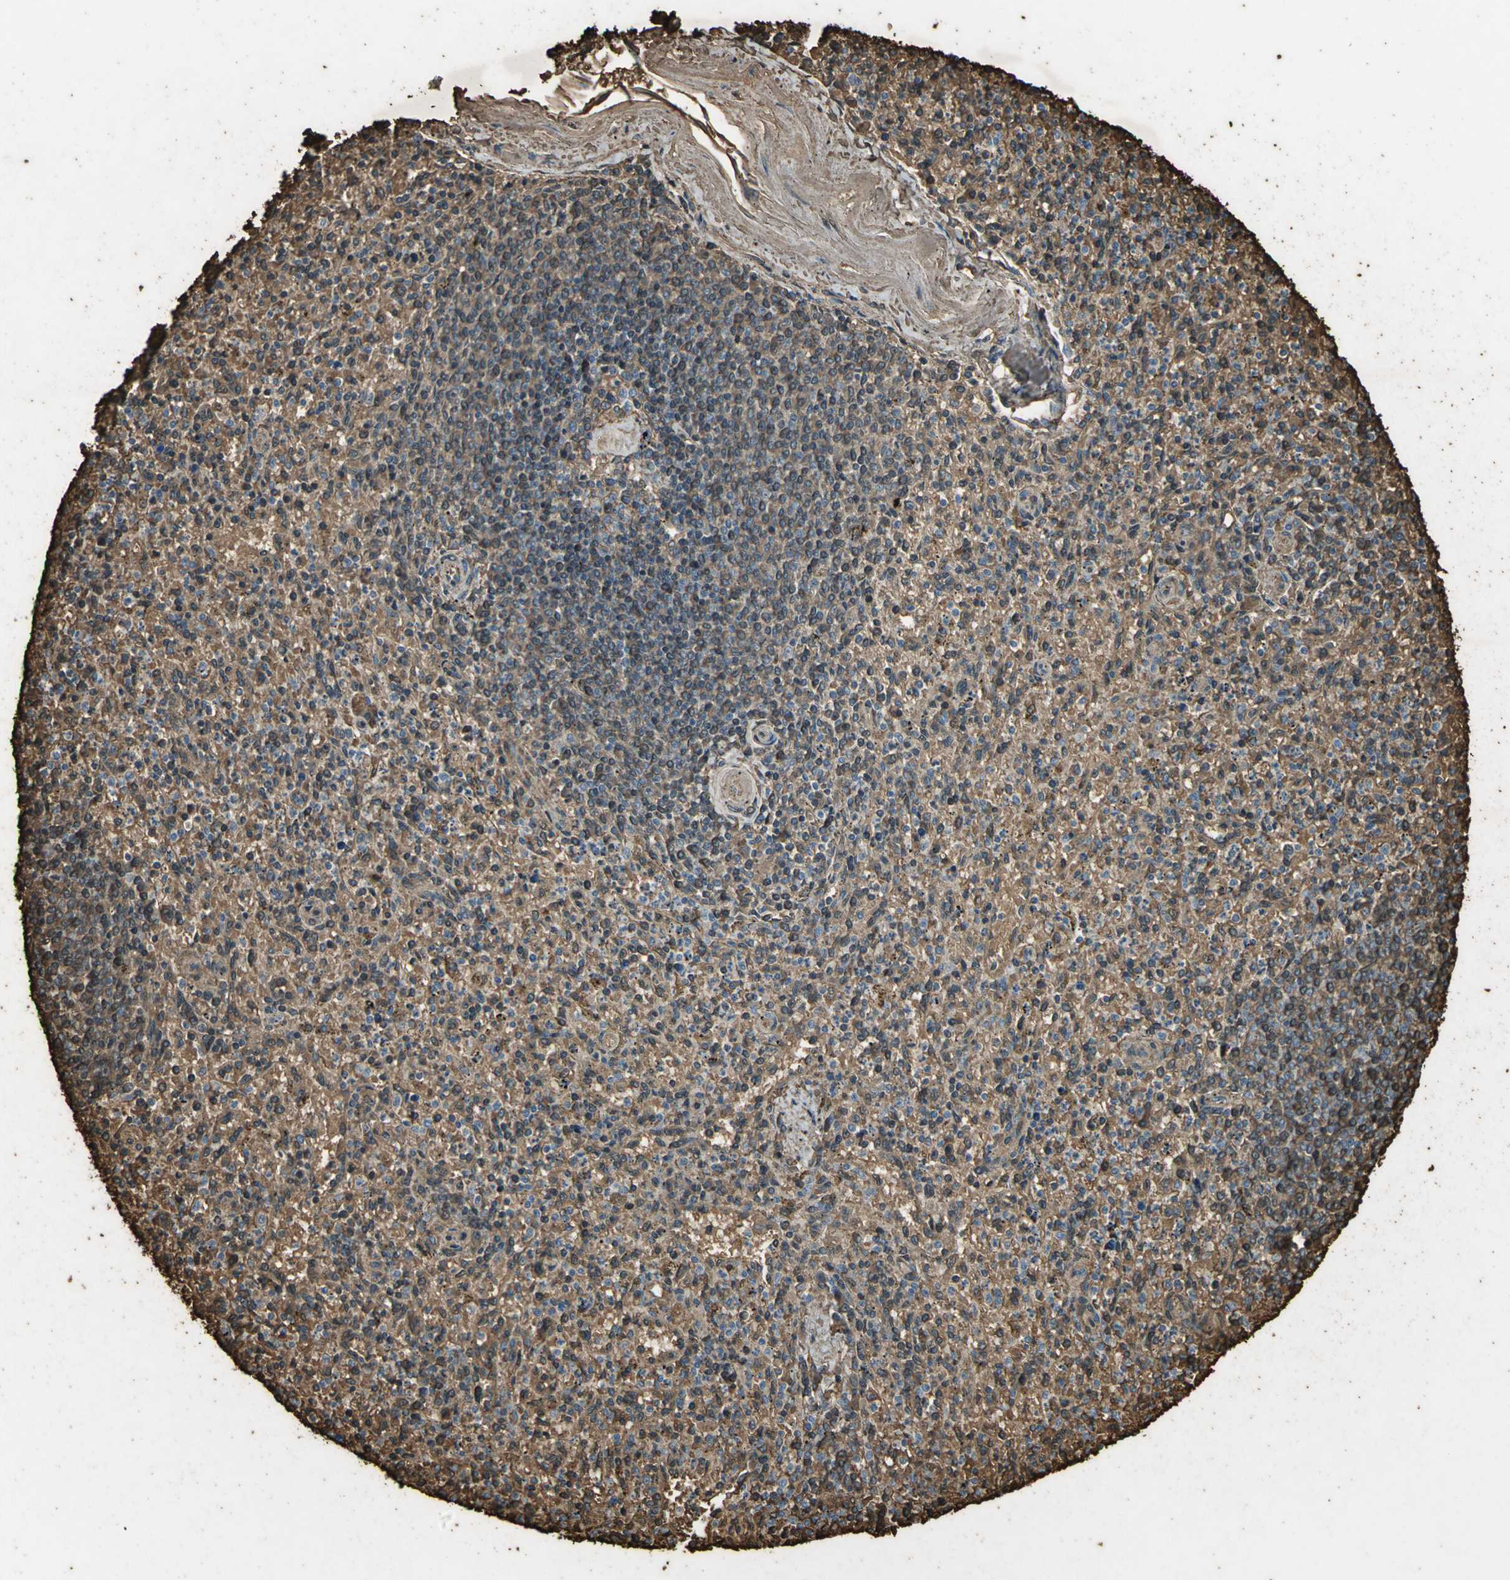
{"staining": {"intensity": "moderate", "quantity": "25%-75%", "location": "cytoplasmic/membranous"}, "tissue": "spleen", "cell_type": "Cells in red pulp", "image_type": "normal", "snomed": [{"axis": "morphology", "description": "Normal tissue, NOS"}, {"axis": "topography", "description": "Spleen"}], "caption": "DAB immunohistochemical staining of unremarkable spleen demonstrates moderate cytoplasmic/membranous protein positivity in approximately 25%-75% of cells in red pulp. The staining was performed using DAB (3,3'-diaminobenzidine) to visualize the protein expression in brown, while the nuclei were stained in blue with hematoxylin (Magnification: 20x).", "gene": "TREM1", "patient": {"sex": "male", "age": 72}}